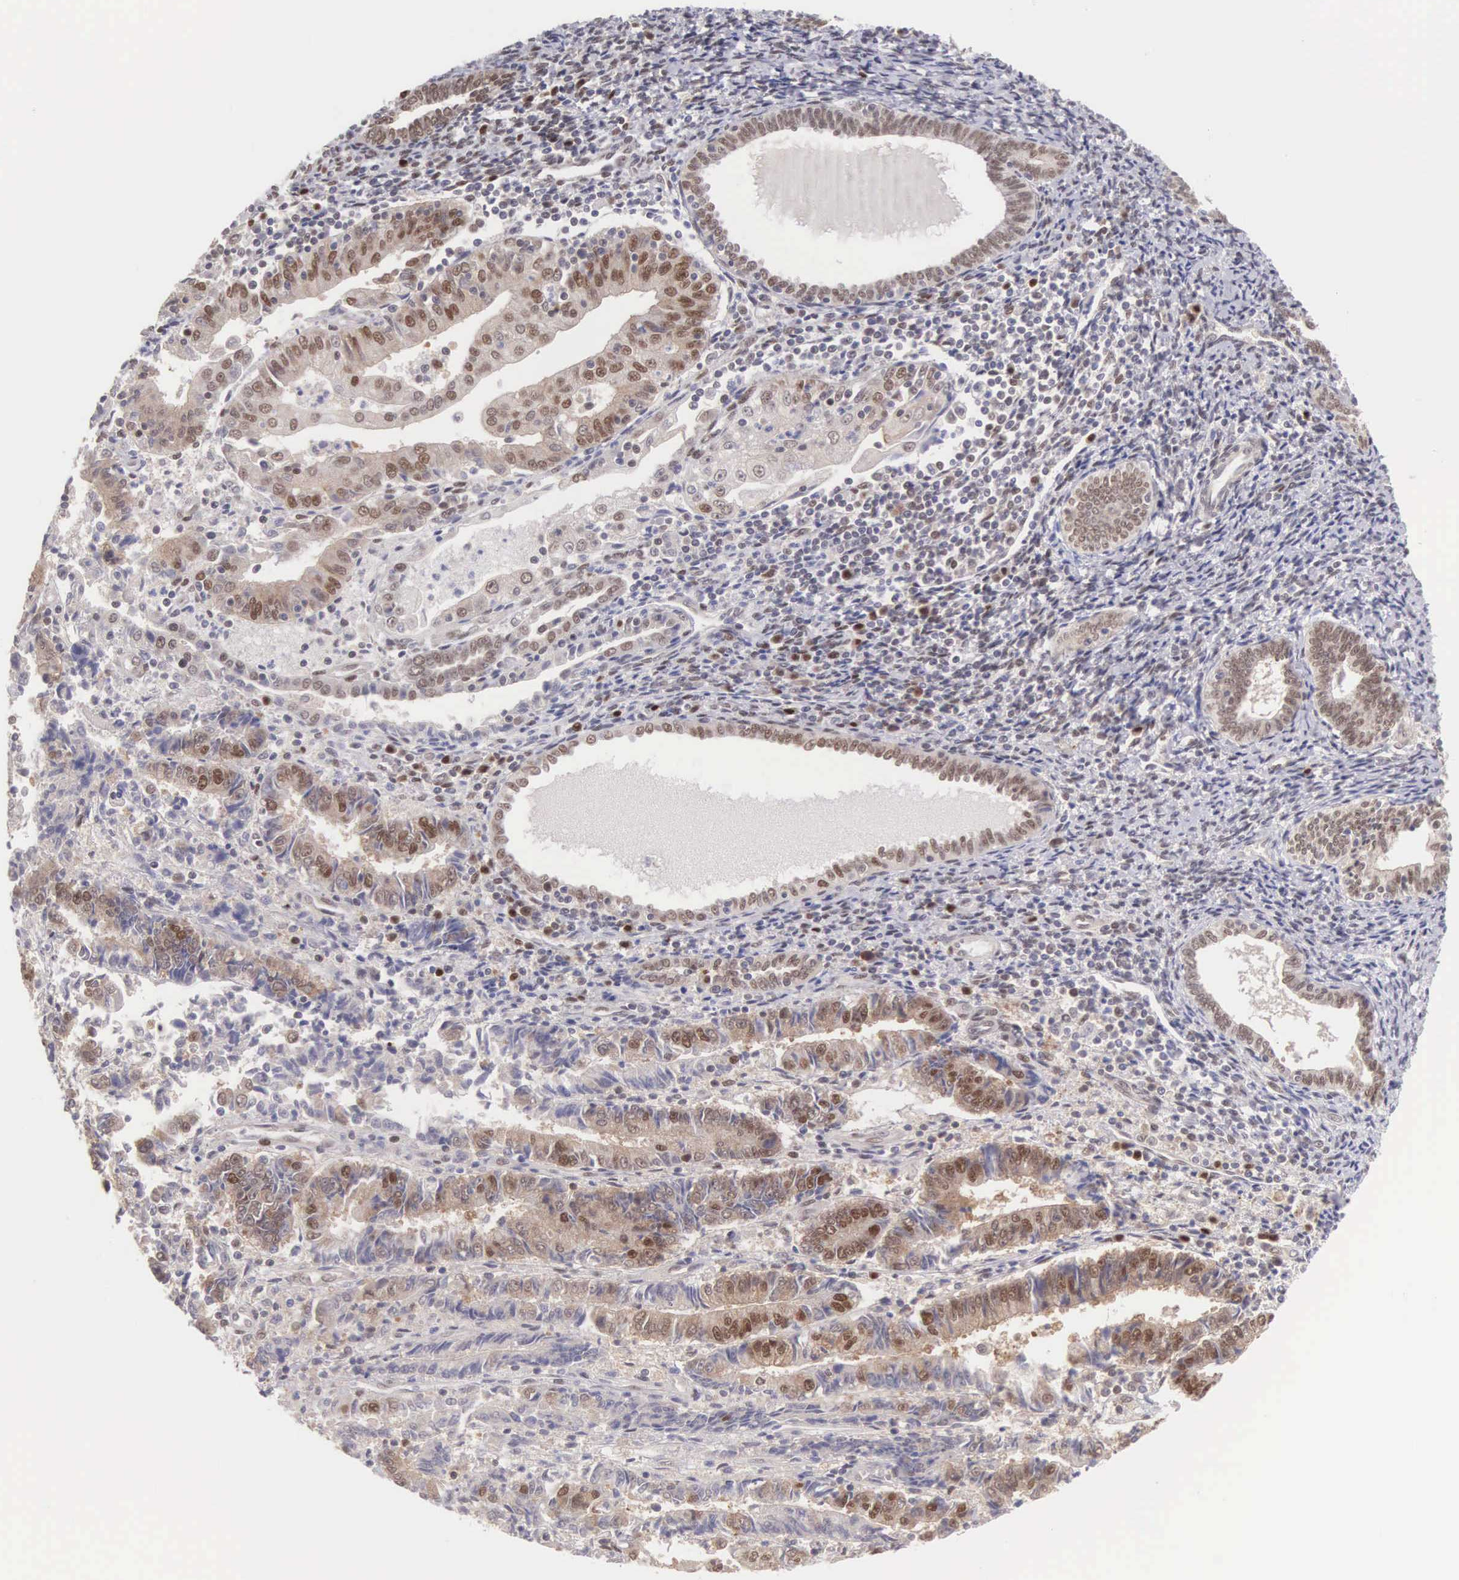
{"staining": {"intensity": "moderate", "quantity": ">75%", "location": "nuclear"}, "tissue": "endometrial cancer", "cell_type": "Tumor cells", "image_type": "cancer", "snomed": [{"axis": "morphology", "description": "Adenocarcinoma, NOS"}, {"axis": "topography", "description": "Endometrium"}], "caption": "The immunohistochemical stain shows moderate nuclear staining in tumor cells of endometrial cancer tissue.", "gene": "CCDC117", "patient": {"sex": "female", "age": 75}}